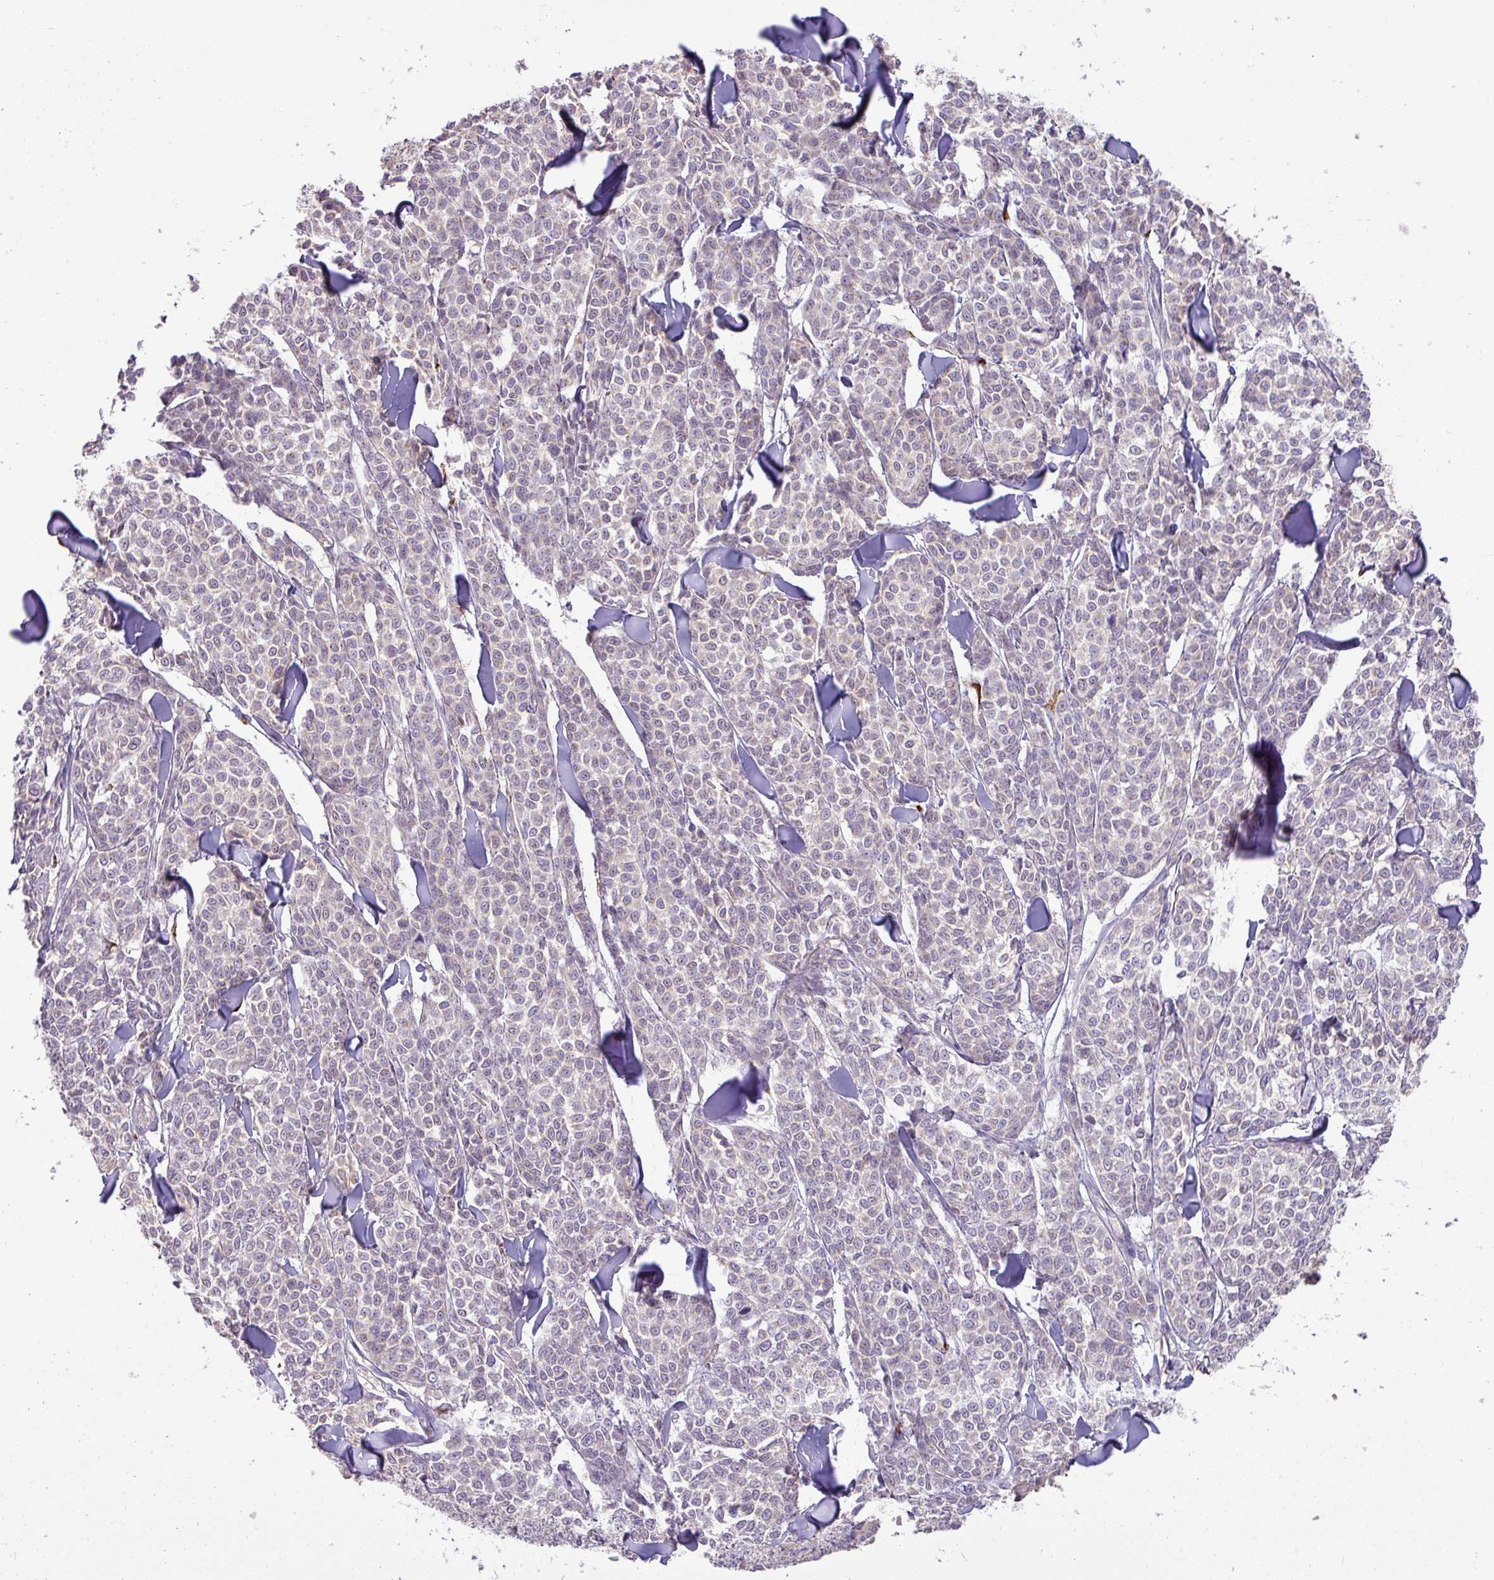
{"staining": {"intensity": "negative", "quantity": "none", "location": "none"}, "tissue": "melanoma", "cell_type": "Tumor cells", "image_type": "cancer", "snomed": [{"axis": "morphology", "description": "Malignant melanoma, NOS"}, {"axis": "topography", "description": "Skin"}], "caption": "DAB (3,3'-diaminobenzidine) immunohistochemical staining of melanoma reveals no significant expression in tumor cells. (DAB immunohistochemistry (IHC), high magnification).", "gene": "GALNT12", "patient": {"sex": "male", "age": 46}}